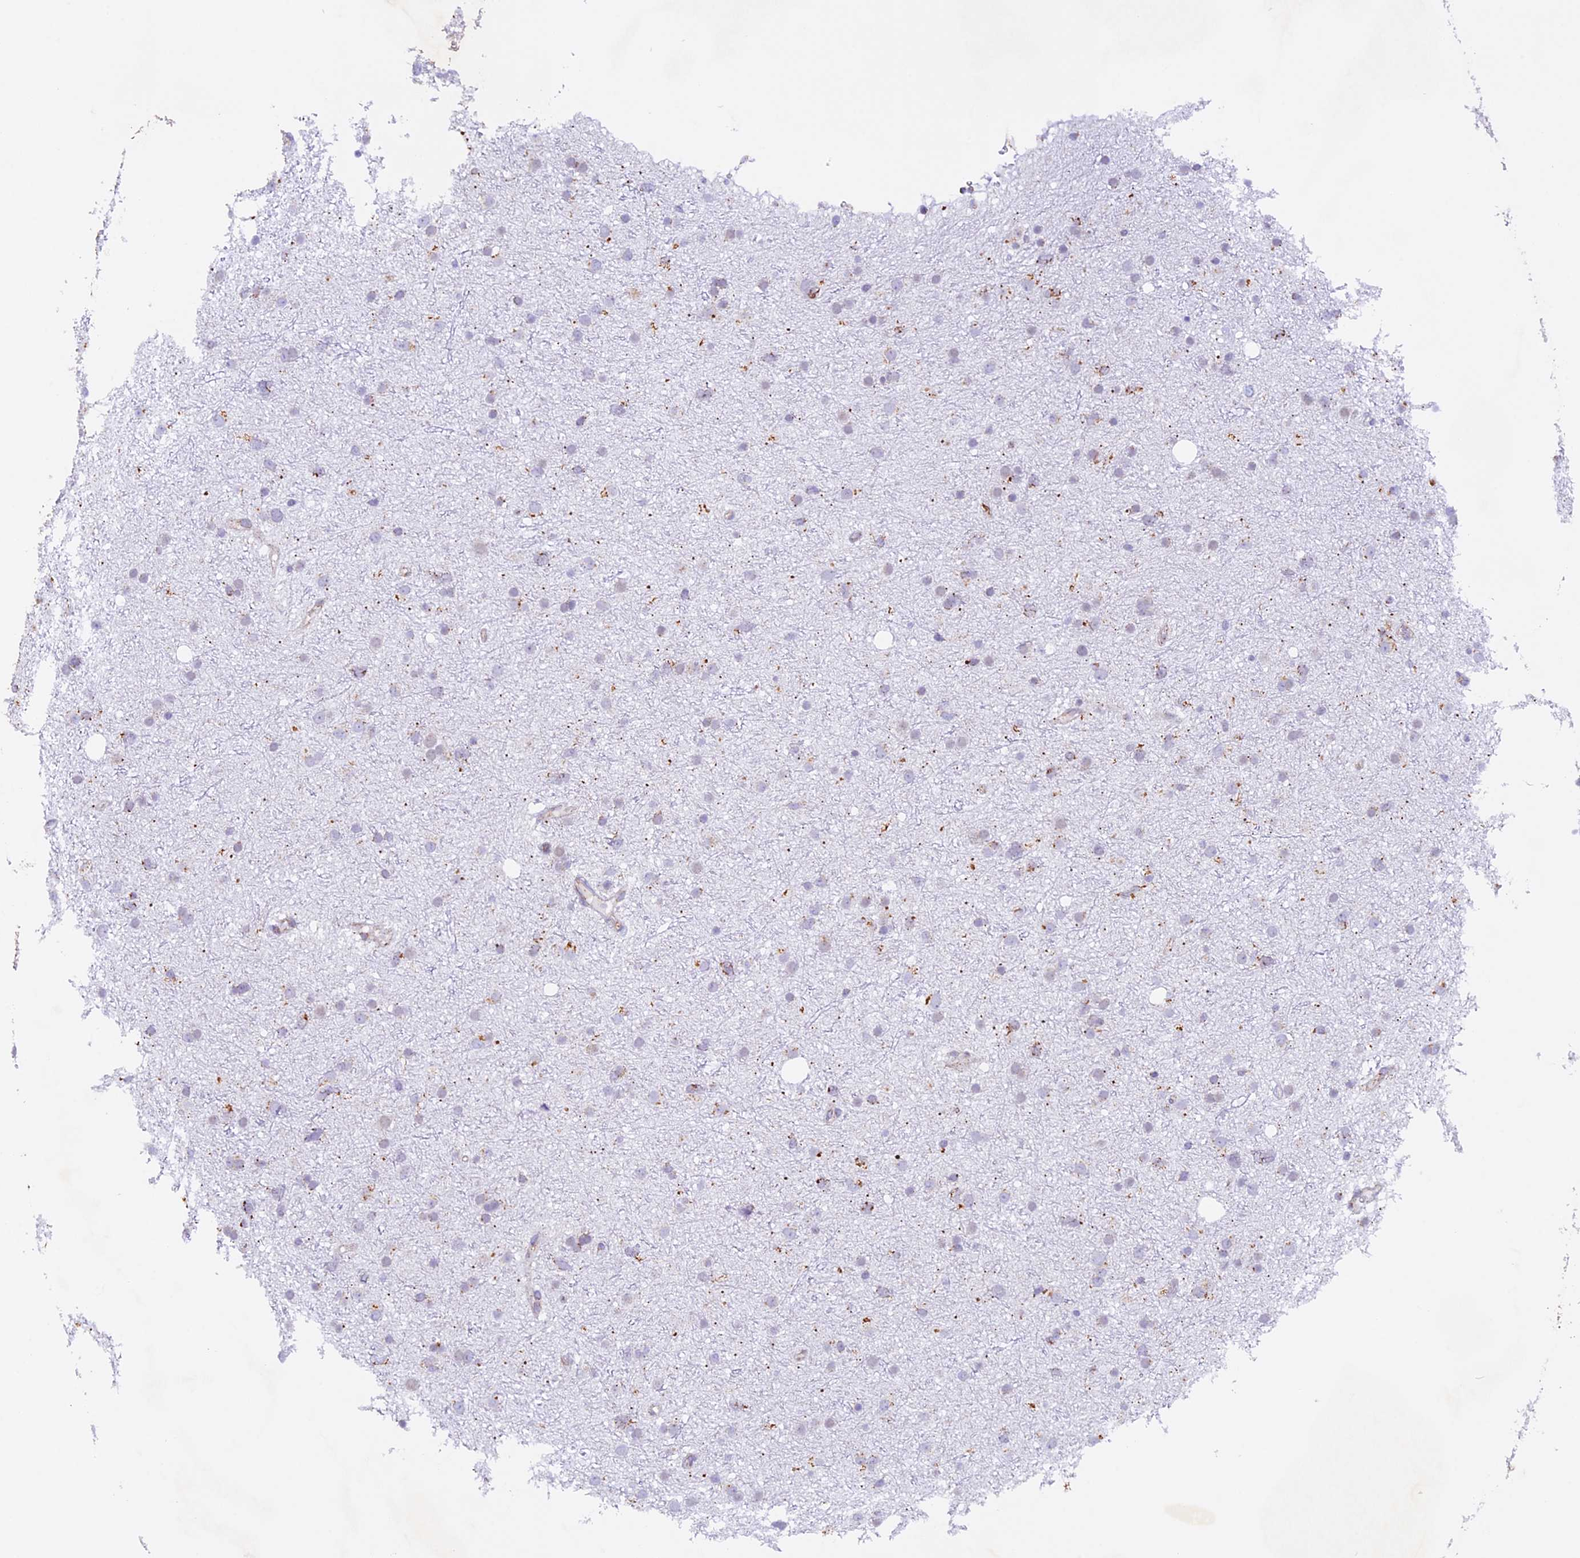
{"staining": {"intensity": "negative", "quantity": "none", "location": "none"}, "tissue": "glioma", "cell_type": "Tumor cells", "image_type": "cancer", "snomed": [{"axis": "morphology", "description": "Glioma, malignant, Low grade"}, {"axis": "topography", "description": "Cerebral cortex"}], "caption": "The photomicrograph displays no staining of tumor cells in malignant low-grade glioma.", "gene": "TFAM", "patient": {"sex": "female", "age": 39}}